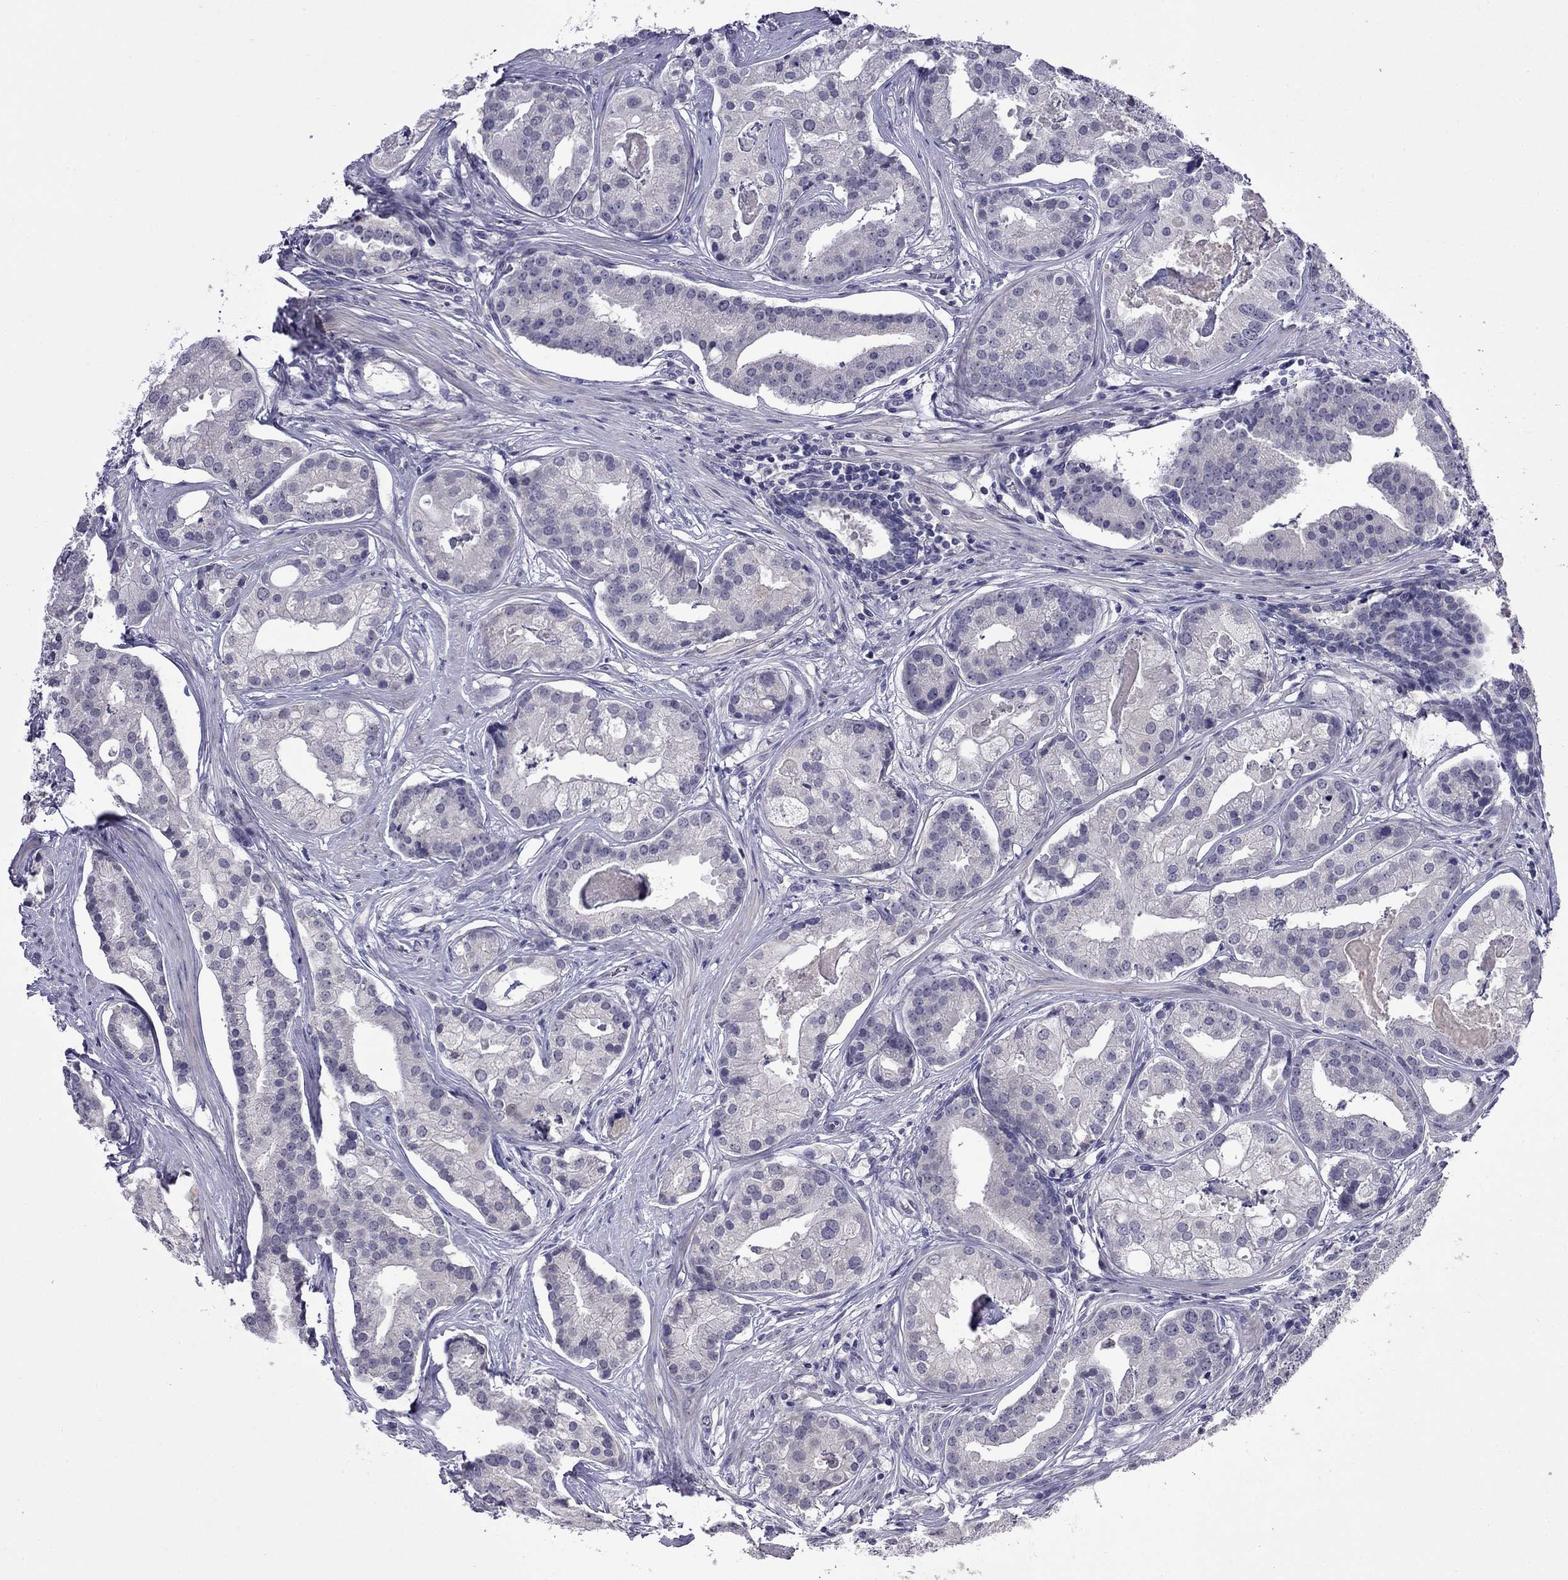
{"staining": {"intensity": "negative", "quantity": "none", "location": "none"}, "tissue": "prostate cancer", "cell_type": "Tumor cells", "image_type": "cancer", "snomed": [{"axis": "morphology", "description": "Adenocarcinoma, NOS"}, {"axis": "topography", "description": "Prostate and seminal vesicle, NOS"}, {"axis": "topography", "description": "Prostate"}], "caption": "Tumor cells show no significant expression in adenocarcinoma (prostate).", "gene": "STAR", "patient": {"sex": "male", "age": 44}}